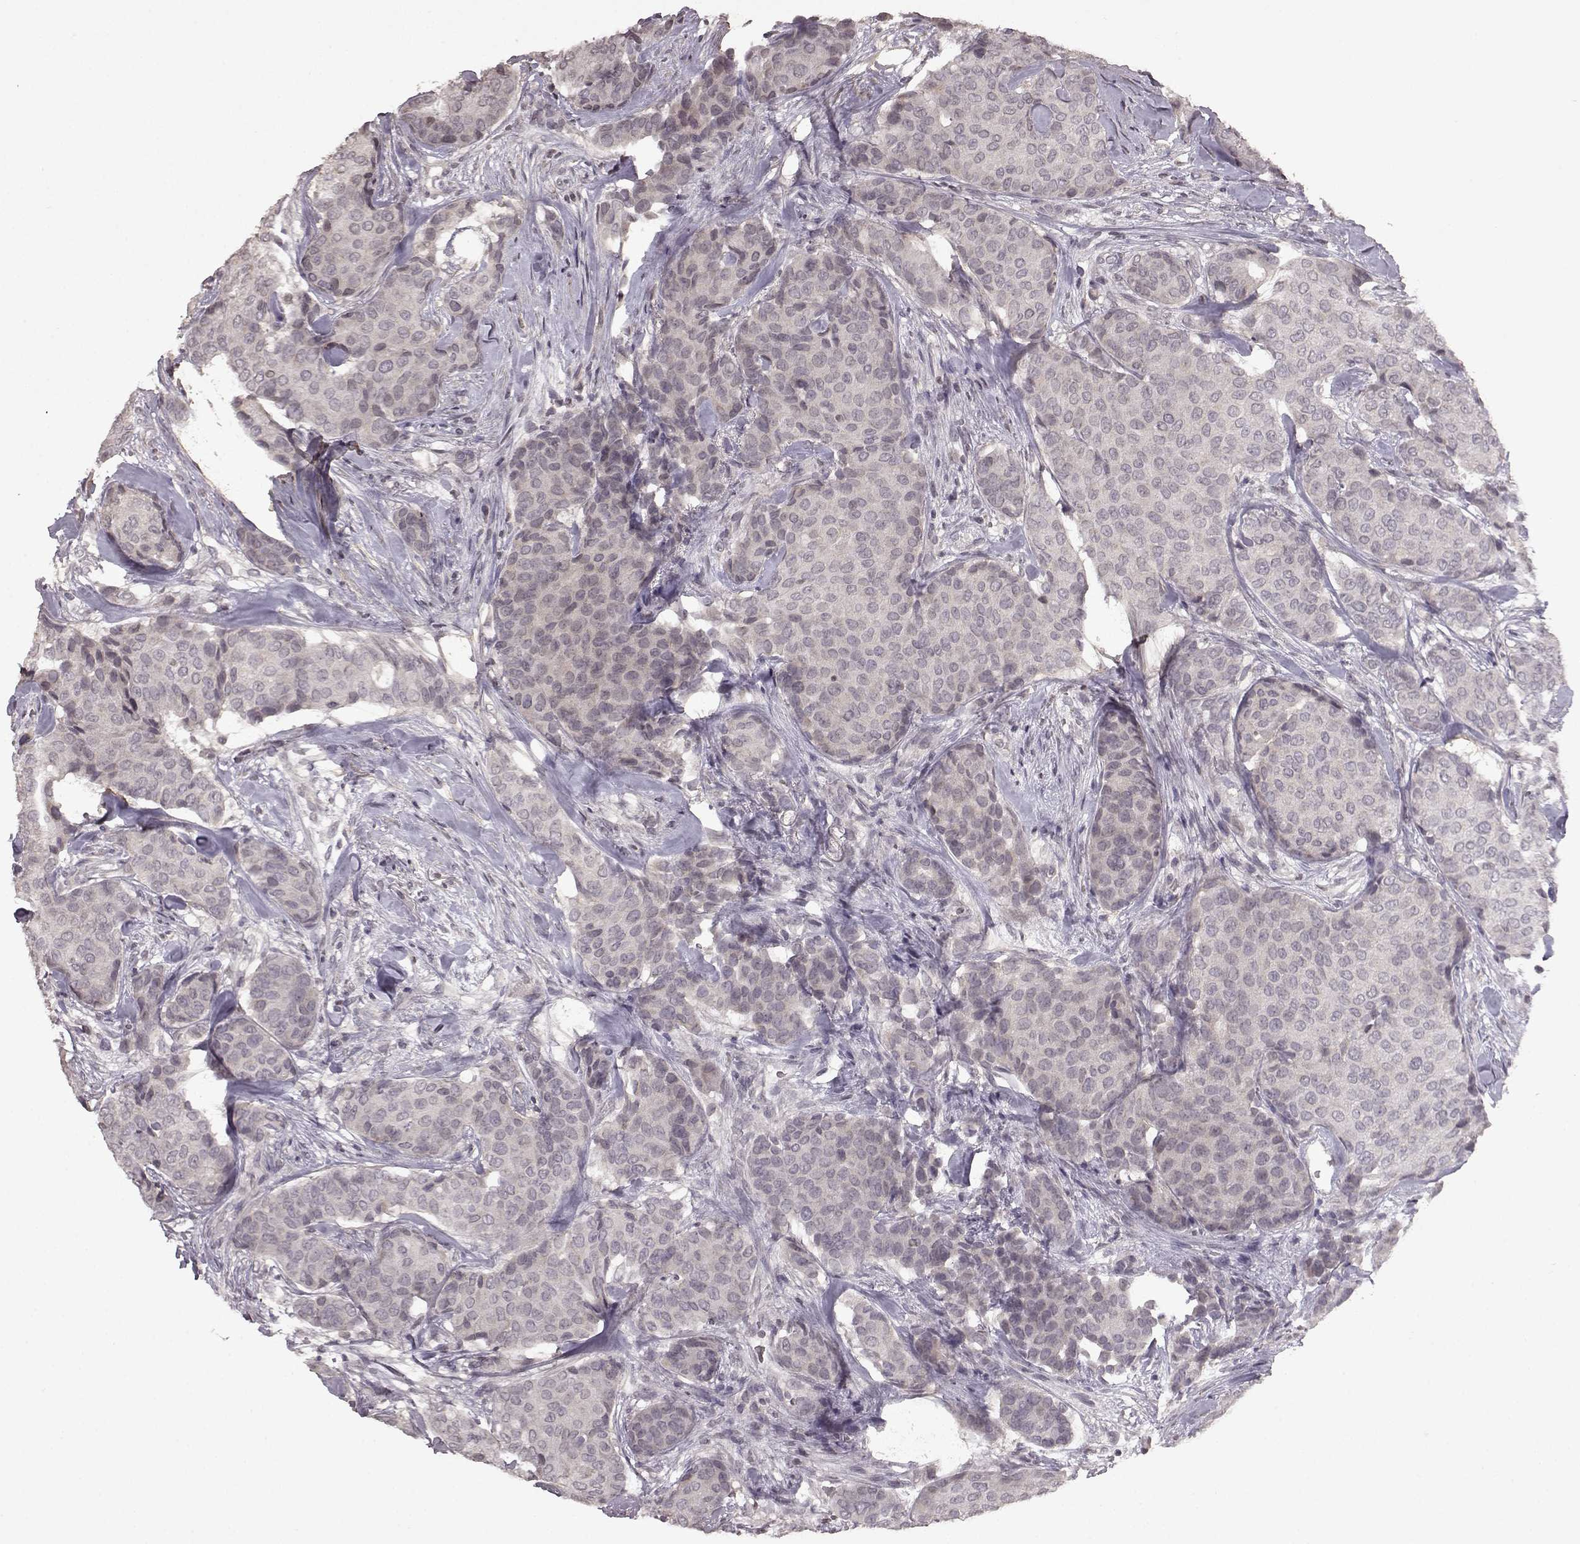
{"staining": {"intensity": "negative", "quantity": "none", "location": "none"}, "tissue": "breast cancer", "cell_type": "Tumor cells", "image_type": "cancer", "snomed": [{"axis": "morphology", "description": "Duct carcinoma"}, {"axis": "topography", "description": "Breast"}], "caption": "A histopathology image of breast cancer stained for a protein displays no brown staining in tumor cells.", "gene": "LHB", "patient": {"sex": "female", "age": 75}}